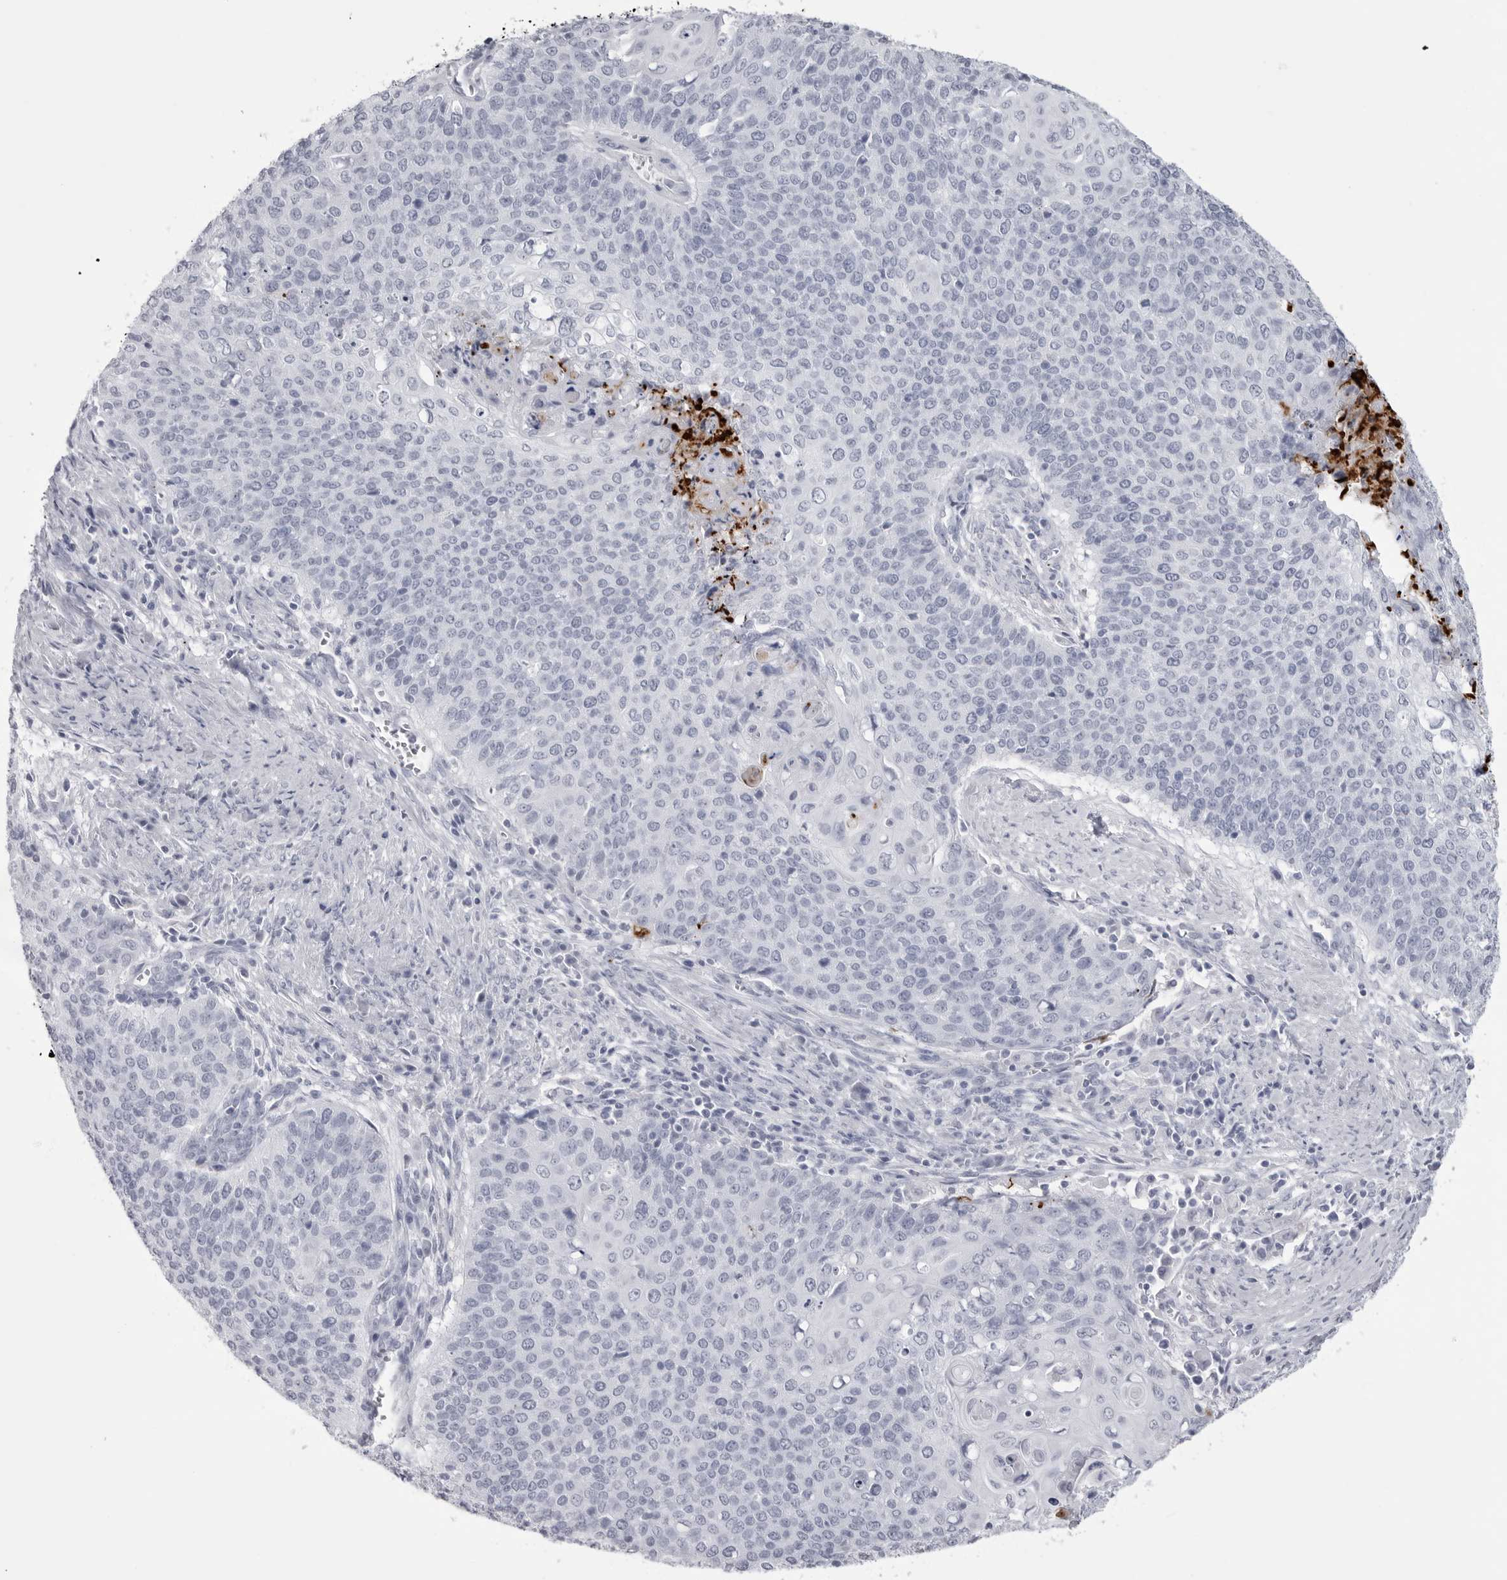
{"staining": {"intensity": "negative", "quantity": "none", "location": "none"}, "tissue": "cervical cancer", "cell_type": "Tumor cells", "image_type": "cancer", "snomed": [{"axis": "morphology", "description": "Squamous cell carcinoma, NOS"}, {"axis": "topography", "description": "Cervix"}], "caption": "High magnification brightfield microscopy of cervical squamous cell carcinoma stained with DAB (3,3'-diaminobenzidine) (brown) and counterstained with hematoxylin (blue): tumor cells show no significant positivity.", "gene": "COL26A1", "patient": {"sex": "female", "age": 39}}